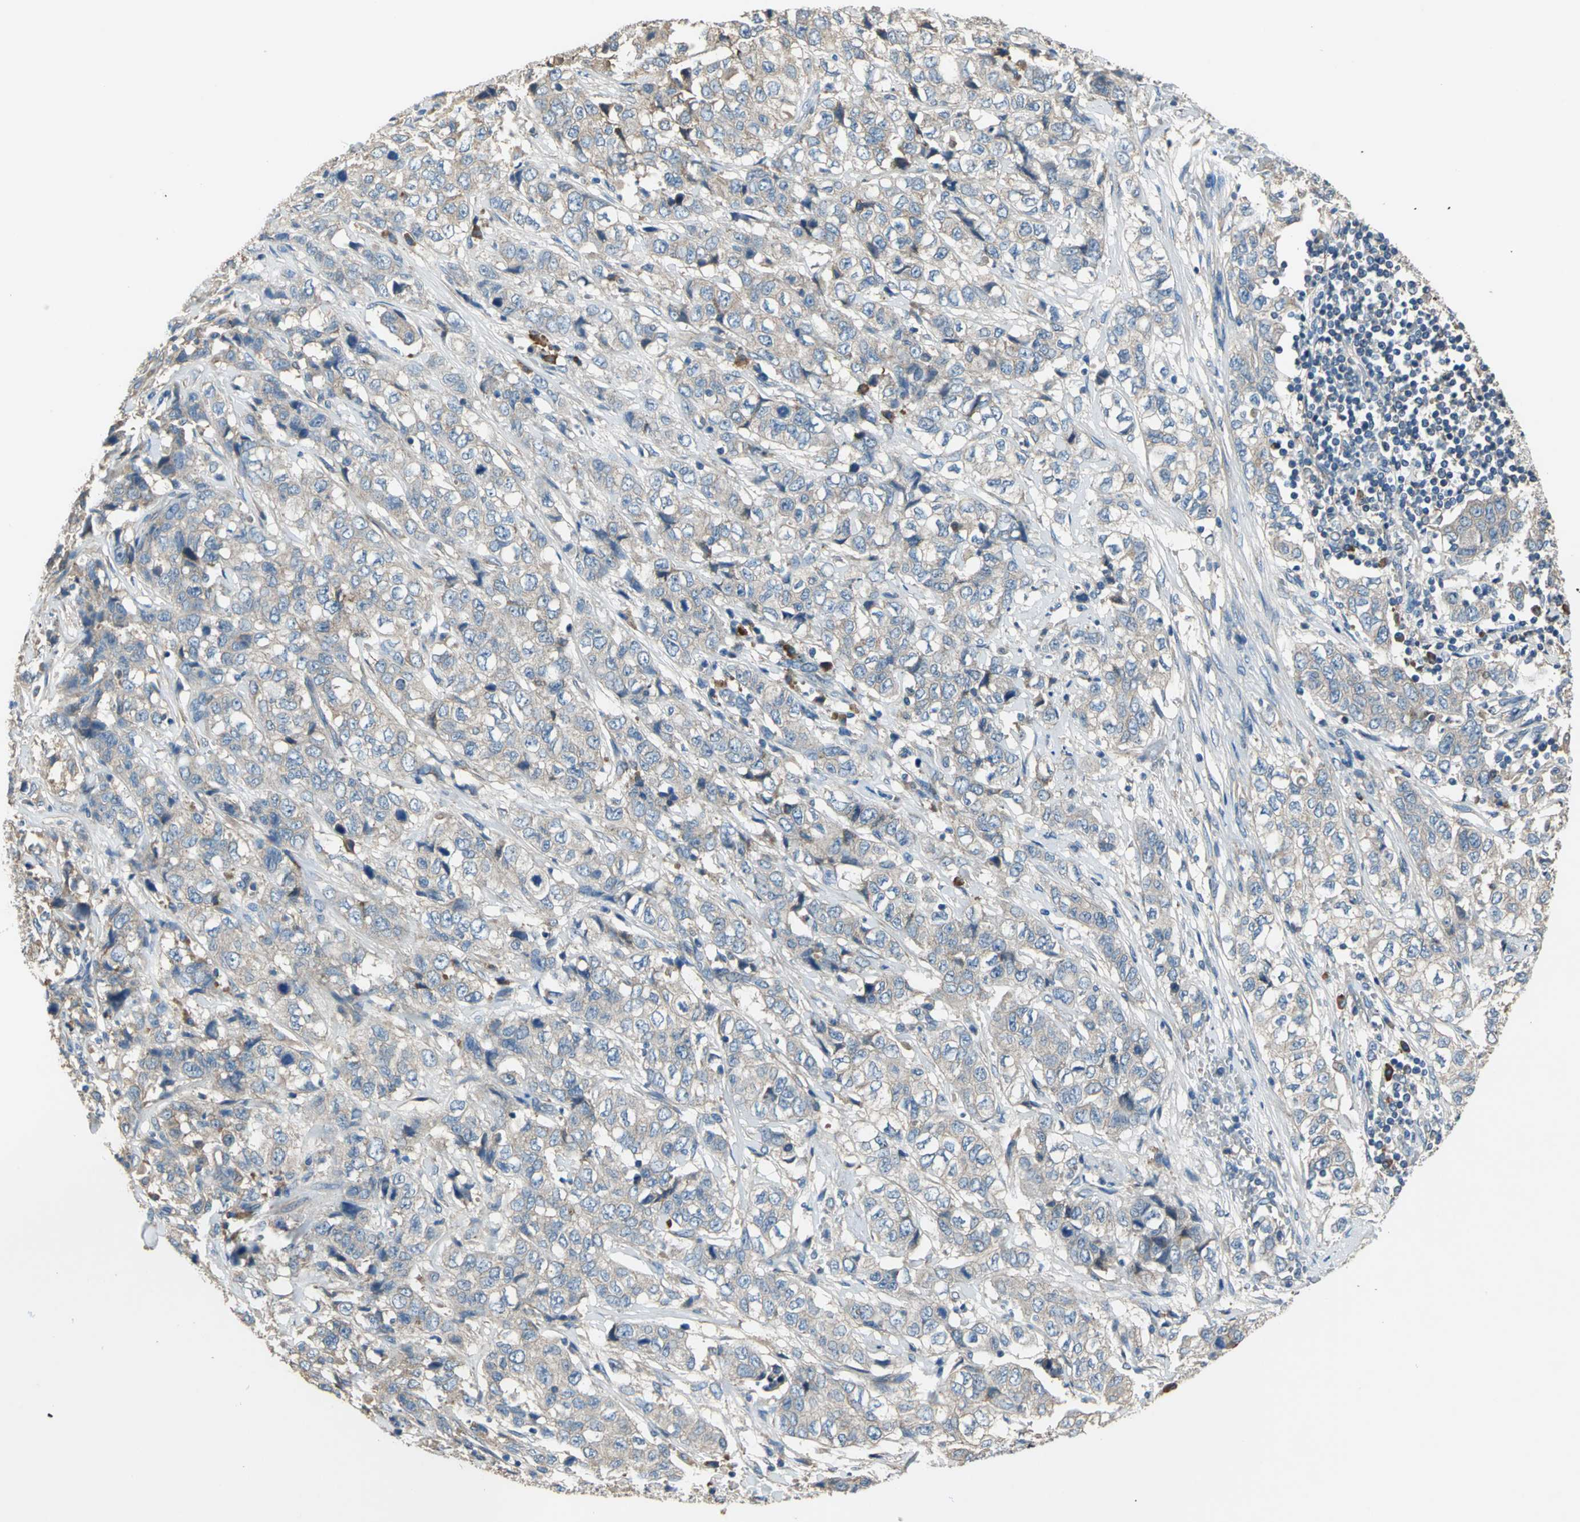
{"staining": {"intensity": "weak", "quantity": ">75%", "location": "cytoplasmic/membranous"}, "tissue": "stomach cancer", "cell_type": "Tumor cells", "image_type": "cancer", "snomed": [{"axis": "morphology", "description": "Adenocarcinoma, NOS"}, {"axis": "topography", "description": "Stomach"}], "caption": "A brown stain shows weak cytoplasmic/membranous positivity of a protein in stomach cancer tumor cells. The staining is performed using DAB (3,3'-diaminobenzidine) brown chromogen to label protein expression. The nuclei are counter-stained blue using hematoxylin.", "gene": "HEPH", "patient": {"sex": "male", "age": 48}}